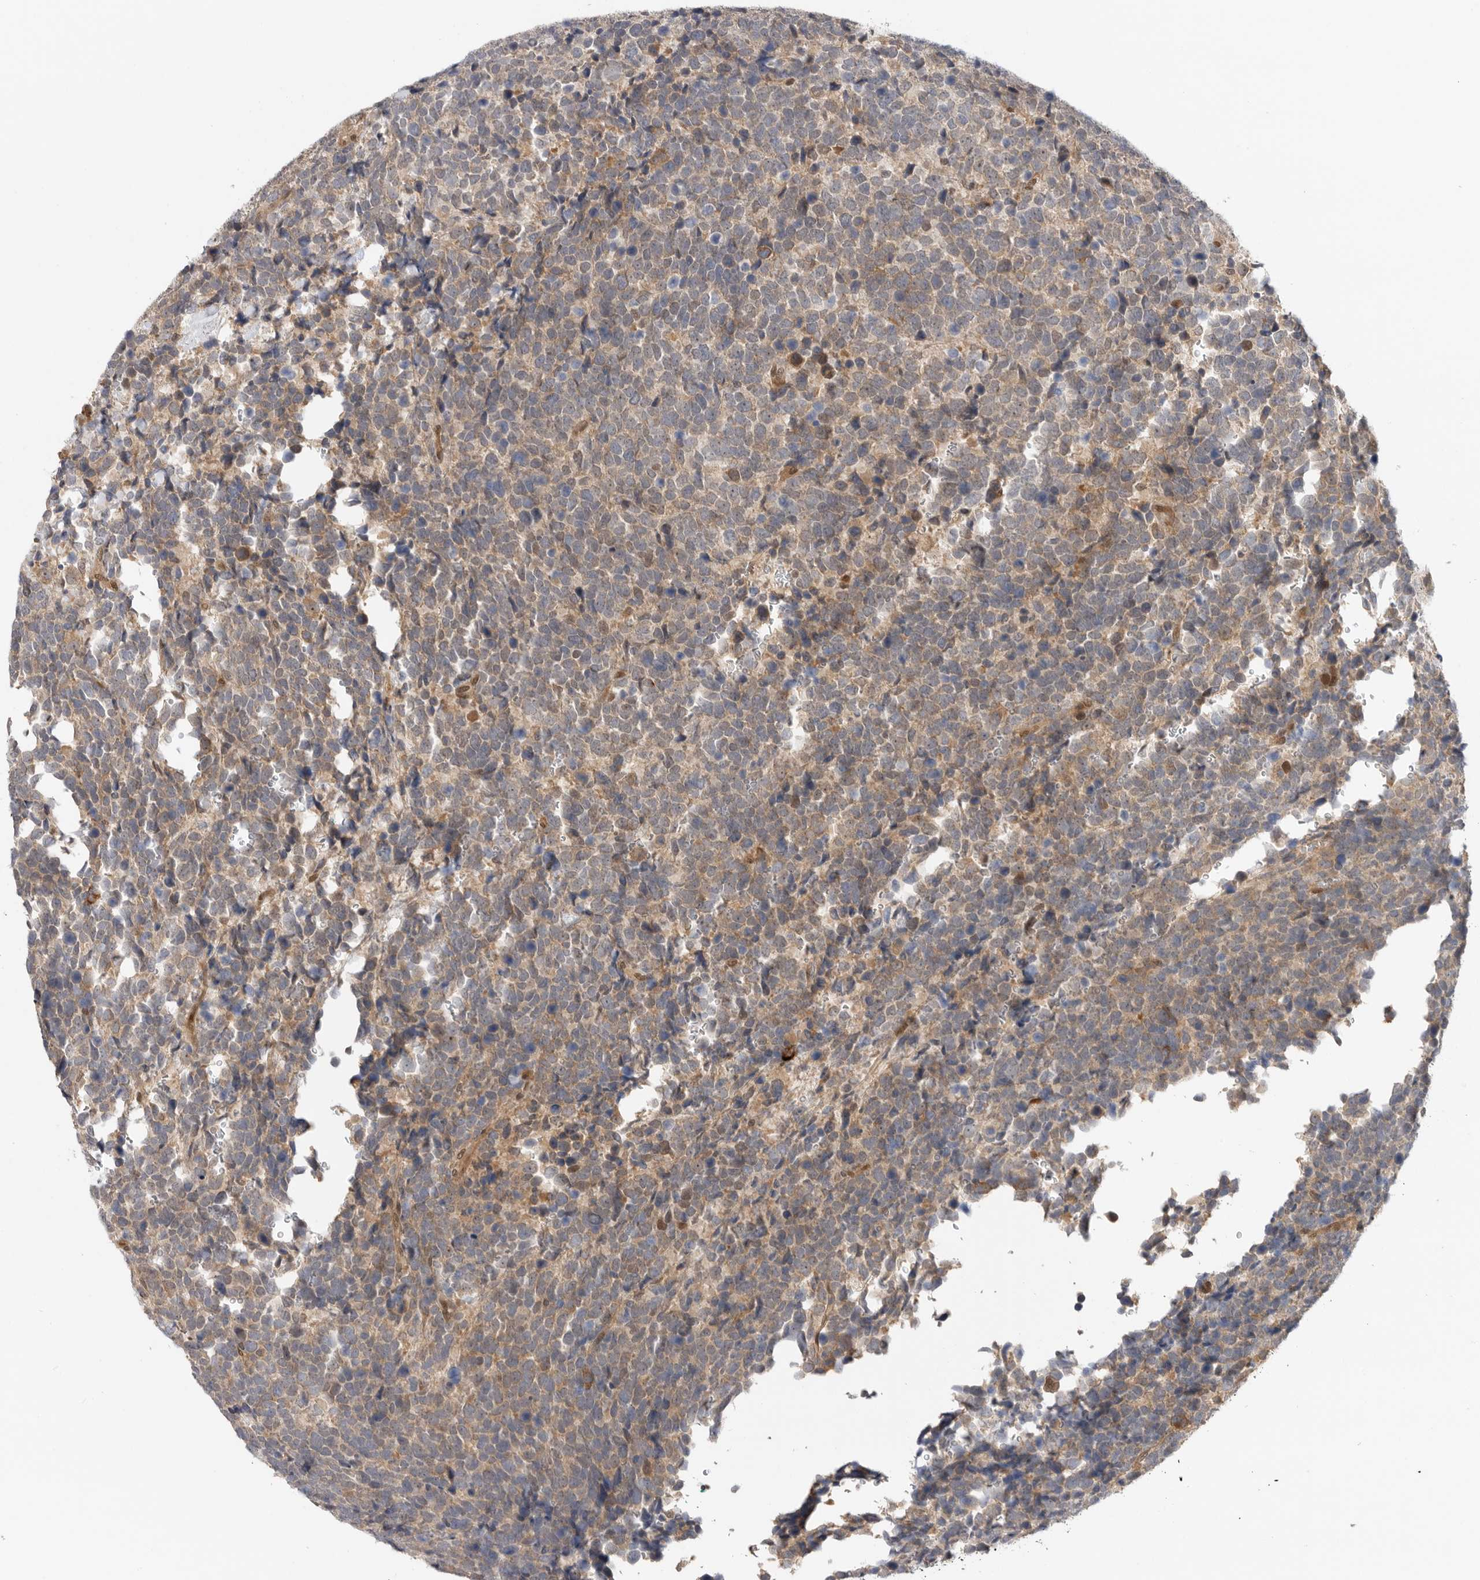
{"staining": {"intensity": "weak", "quantity": "25%-75%", "location": "cytoplasmic/membranous"}, "tissue": "urothelial cancer", "cell_type": "Tumor cells", "image_type": "cancer", "snomed": [{"axis": "morphology", "description": "Urothelial carcinoma, High grade"}, {"axis": "topography", "description": "Urinary bladder"}], "caption": "Tumor cells reveal low levels of weak cytoplasmic/membranous positivity in about 25%-75% of cells in urothelial carcinoma (high-grade).", "gene": "DCAF8", "patient": {"sex": "female", "age": 82}}